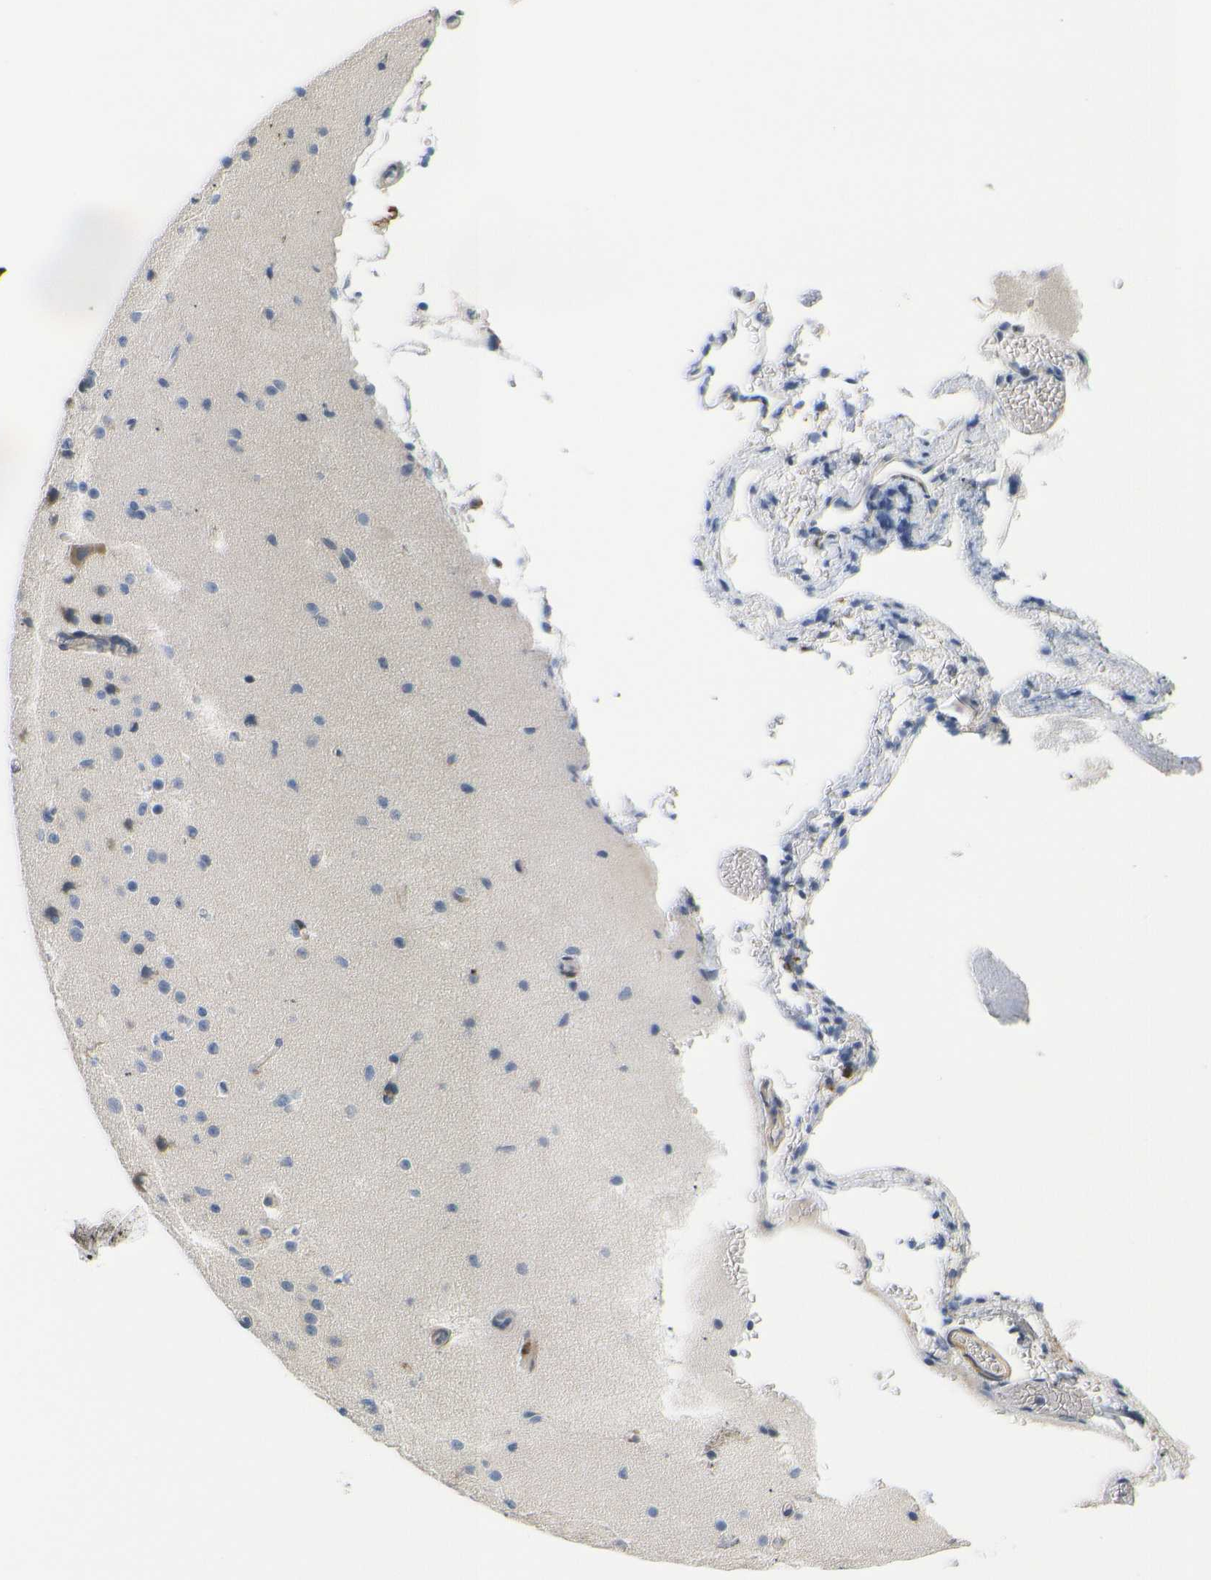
{"staining": {"intensity": "weak", "quantity": ">75%", "location": "cytoplasmic/membranous"}, "tissue": "cerebral cortex", "cell_type": "Endothelial cells", "image_type": "normal", "snomed": [{"axis": "morphology", "description": "Normal tissue, NOS"}, {"axis": "morphology", "description": "Developmental malformation"}, {"axis": "topography", "description": "Cerebral cortex"}], "caption": "Immunohistochemical staining of normal human cerebral cortex demonstrates weak cytoplasmic/membranous protein positivity in about >75% of endothelial cells. (IHC, brightfield microscopy, high magnification).", "gene": "HLA", "patient": {"sex": "female", "age": 30}}